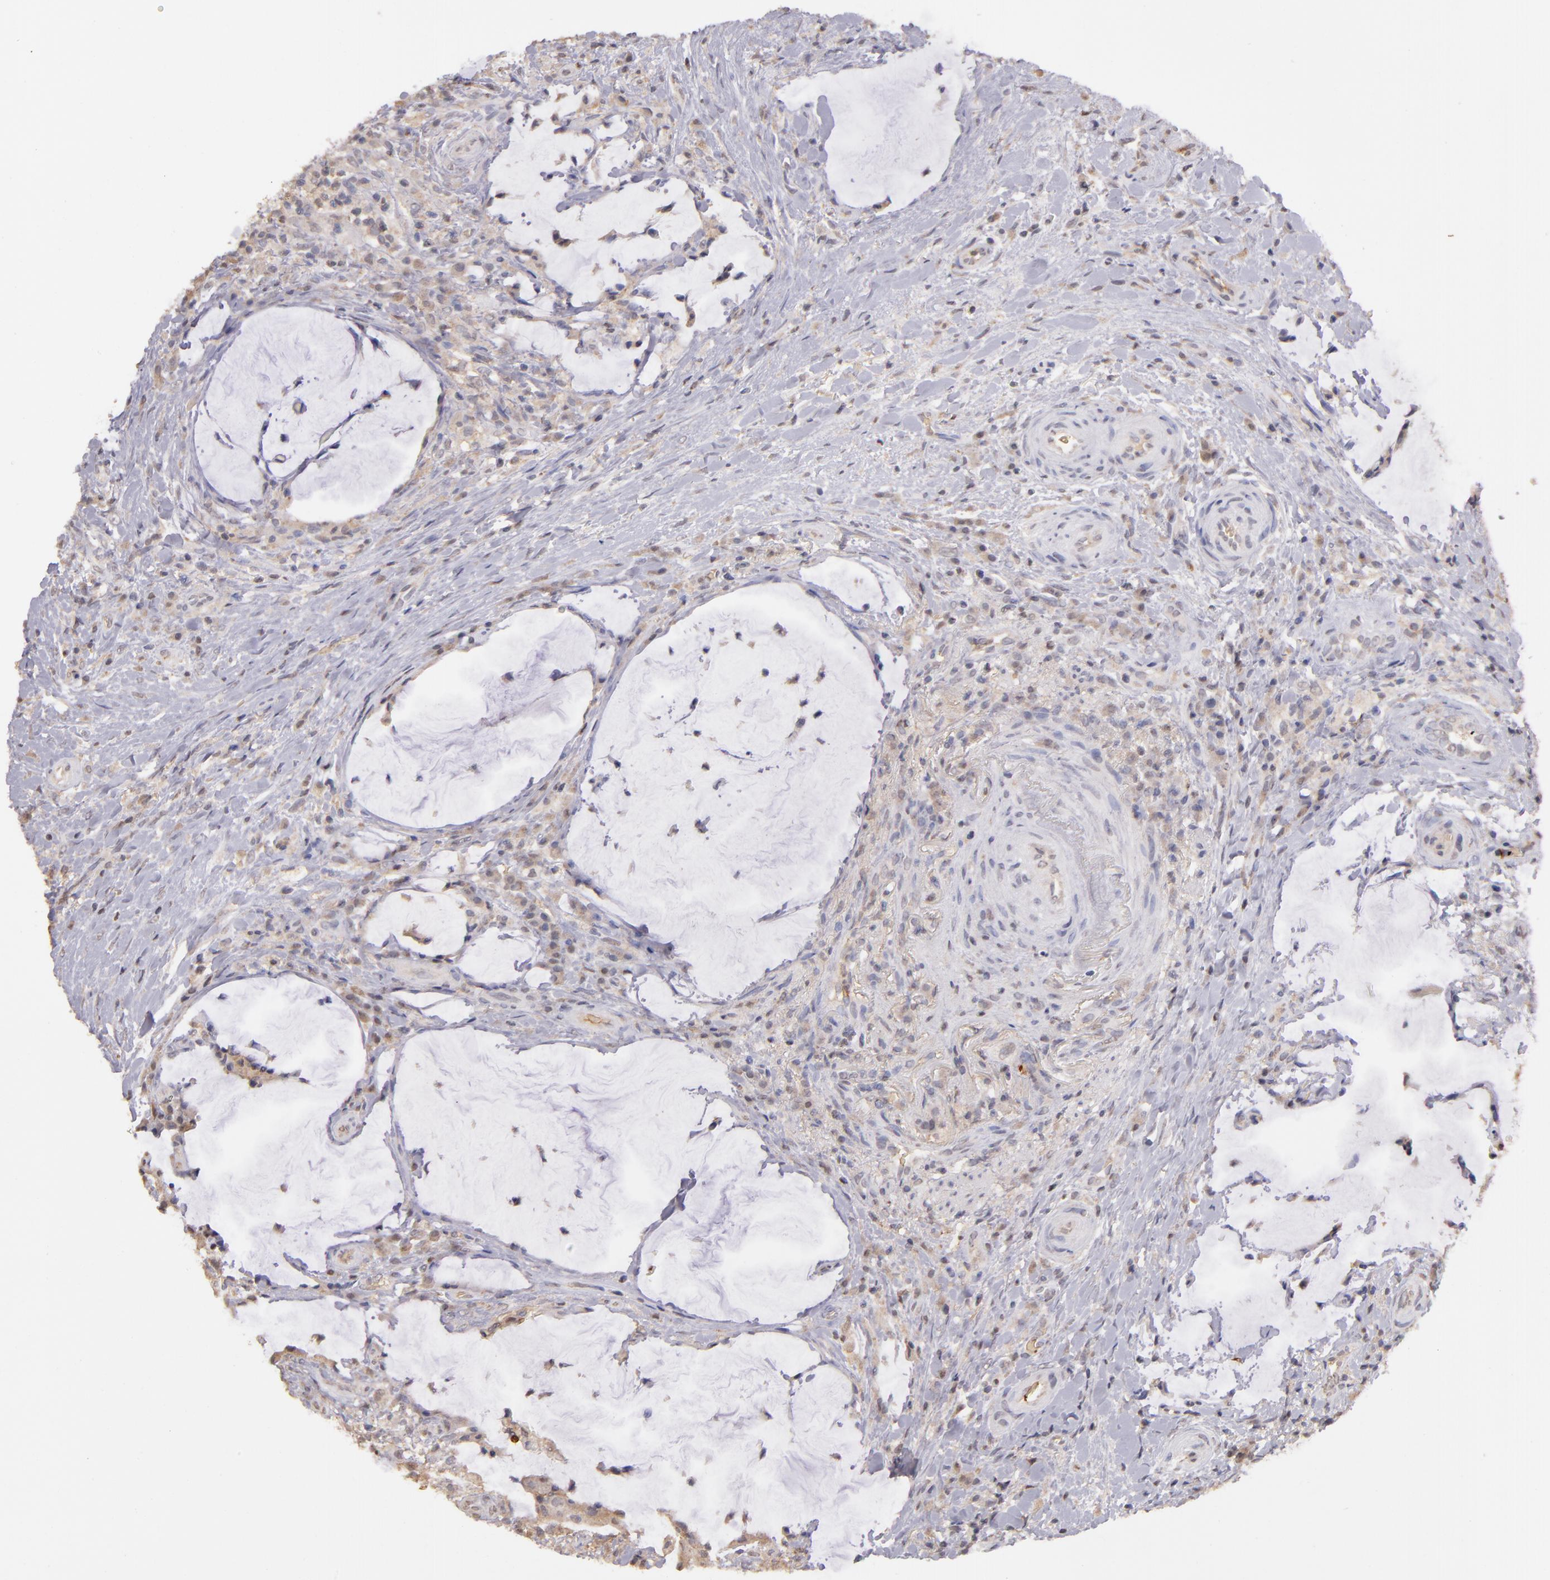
{"staining": {"intensity": "weak", "quantity": ">75%", "location": "cytoplasmic/membranous"}, "tissue": "colorectal cancer", "cell_type": "Tumor cells", "image_type": "cancer", "snomed": [{"axis": "morphology", "description": "Adenocarcinoma, NOS"}, {"axis": "topography", "description": "Rectum"}], "caption": "Immunohistochemistry (IHC) of human colorectal cancer (adenocarcinoma) demonstrates low levels of weak cytoplasmic/membranous expression in approximately >75% of tumor cells. (IHC, brightfield microscopy, high magnification).", "gene": "SERPINC1", "patient": {"sex": "female", "age": 71}}